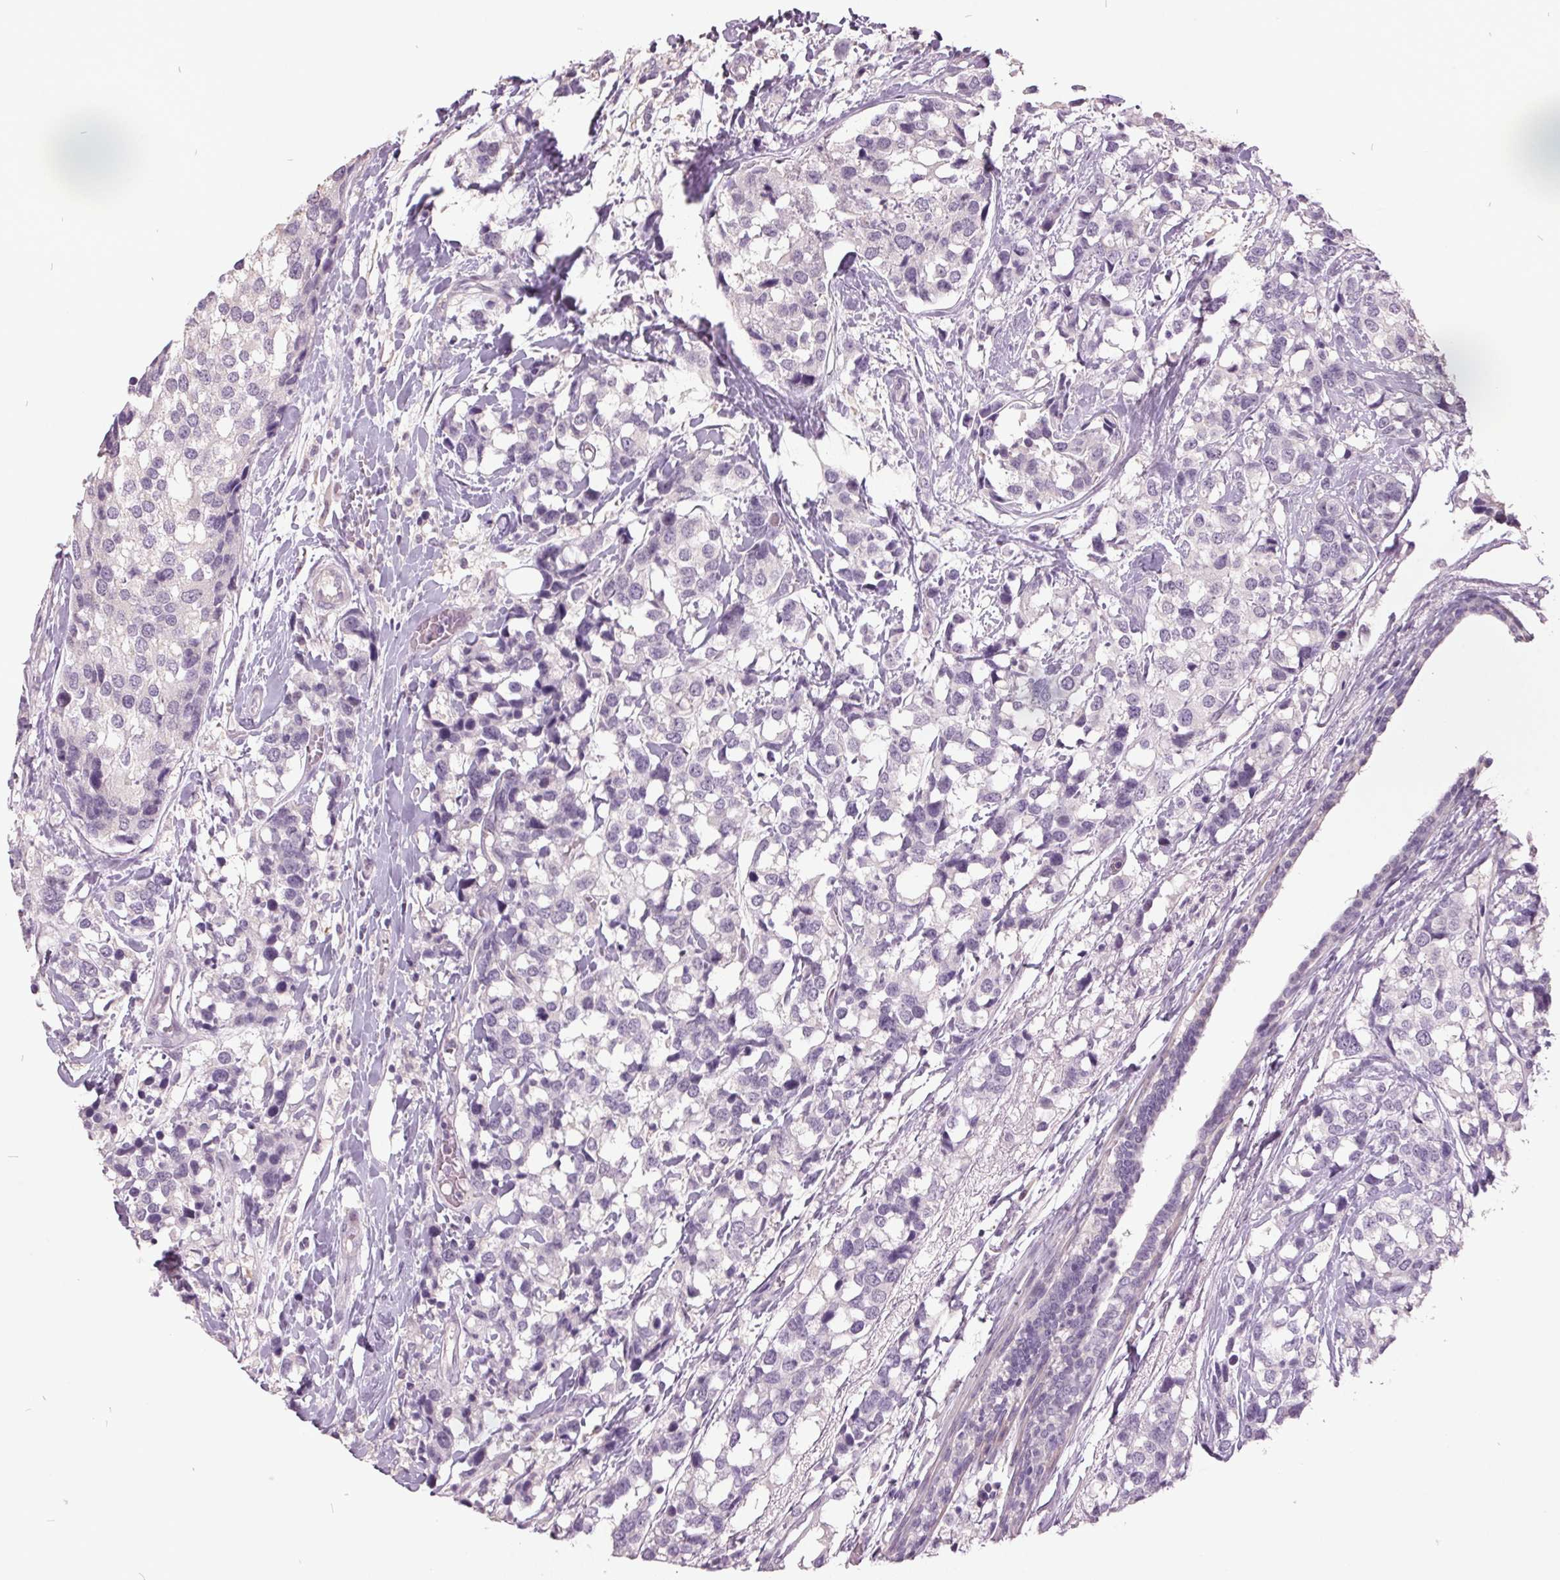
{"staining": {"intensity": "negative", "quantity": "none", "location": "none"}, "tissue": "breast cancer", "cell_type": "Tumor cells", "image_type": "cancer", "snomed": [{"axis": "morphology", "description": "Lobular carcinoma"}, {"axis": "topography", "description": "Breast"}], "caption": "Protein analysis of breast cancer (lobular carcinoma) reveals no significant expression in tumor cells. (Immunohistochemistry (ihc), brightfield microscopy, high magnification).", "gene": "C2orf16", "patient": {"sex": "female", "age": 59}}